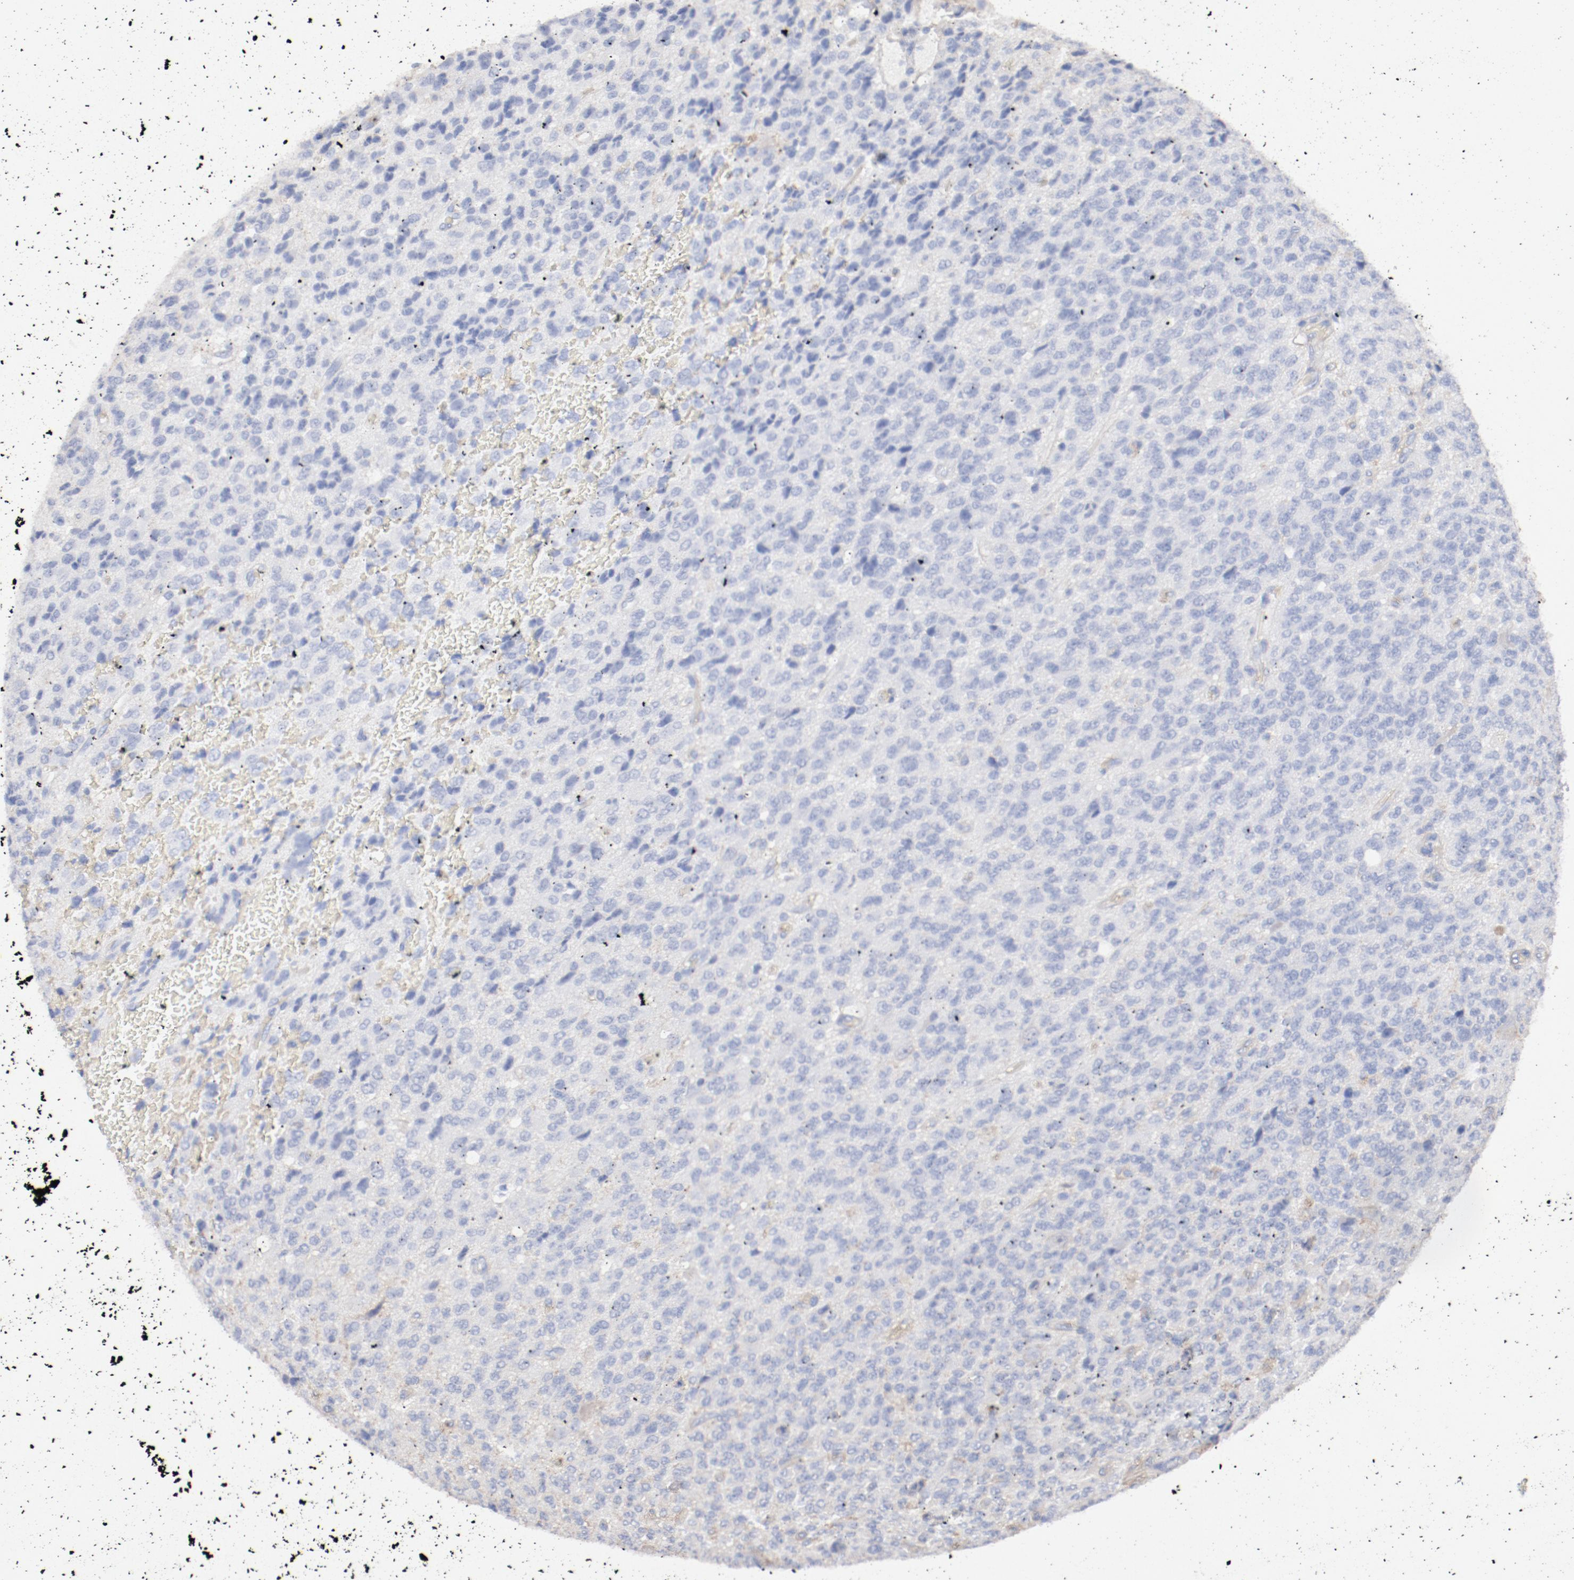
{"staining": {"intensity": "moderate", "quantity": "25%-75%", "location": "cytoplasmic/membranous"}, "tissue": "glioma", "cell_type": "Tumor cells", "image_type": "cancer", "snomed": [{"axis": "morphology", "description": "Glioma, malignant, High grade"}, {"axis": "topography", "description": "pancreas cauda"}], "caption": "This micrograph displays IHC staining of malignant glioma (high-grade), with medium moderate cytoplasmic/membranous expression in about 25%-75% of tumor cells.", "gene": "AP2A1", "patient": {"sex": "male", "age": 60}}